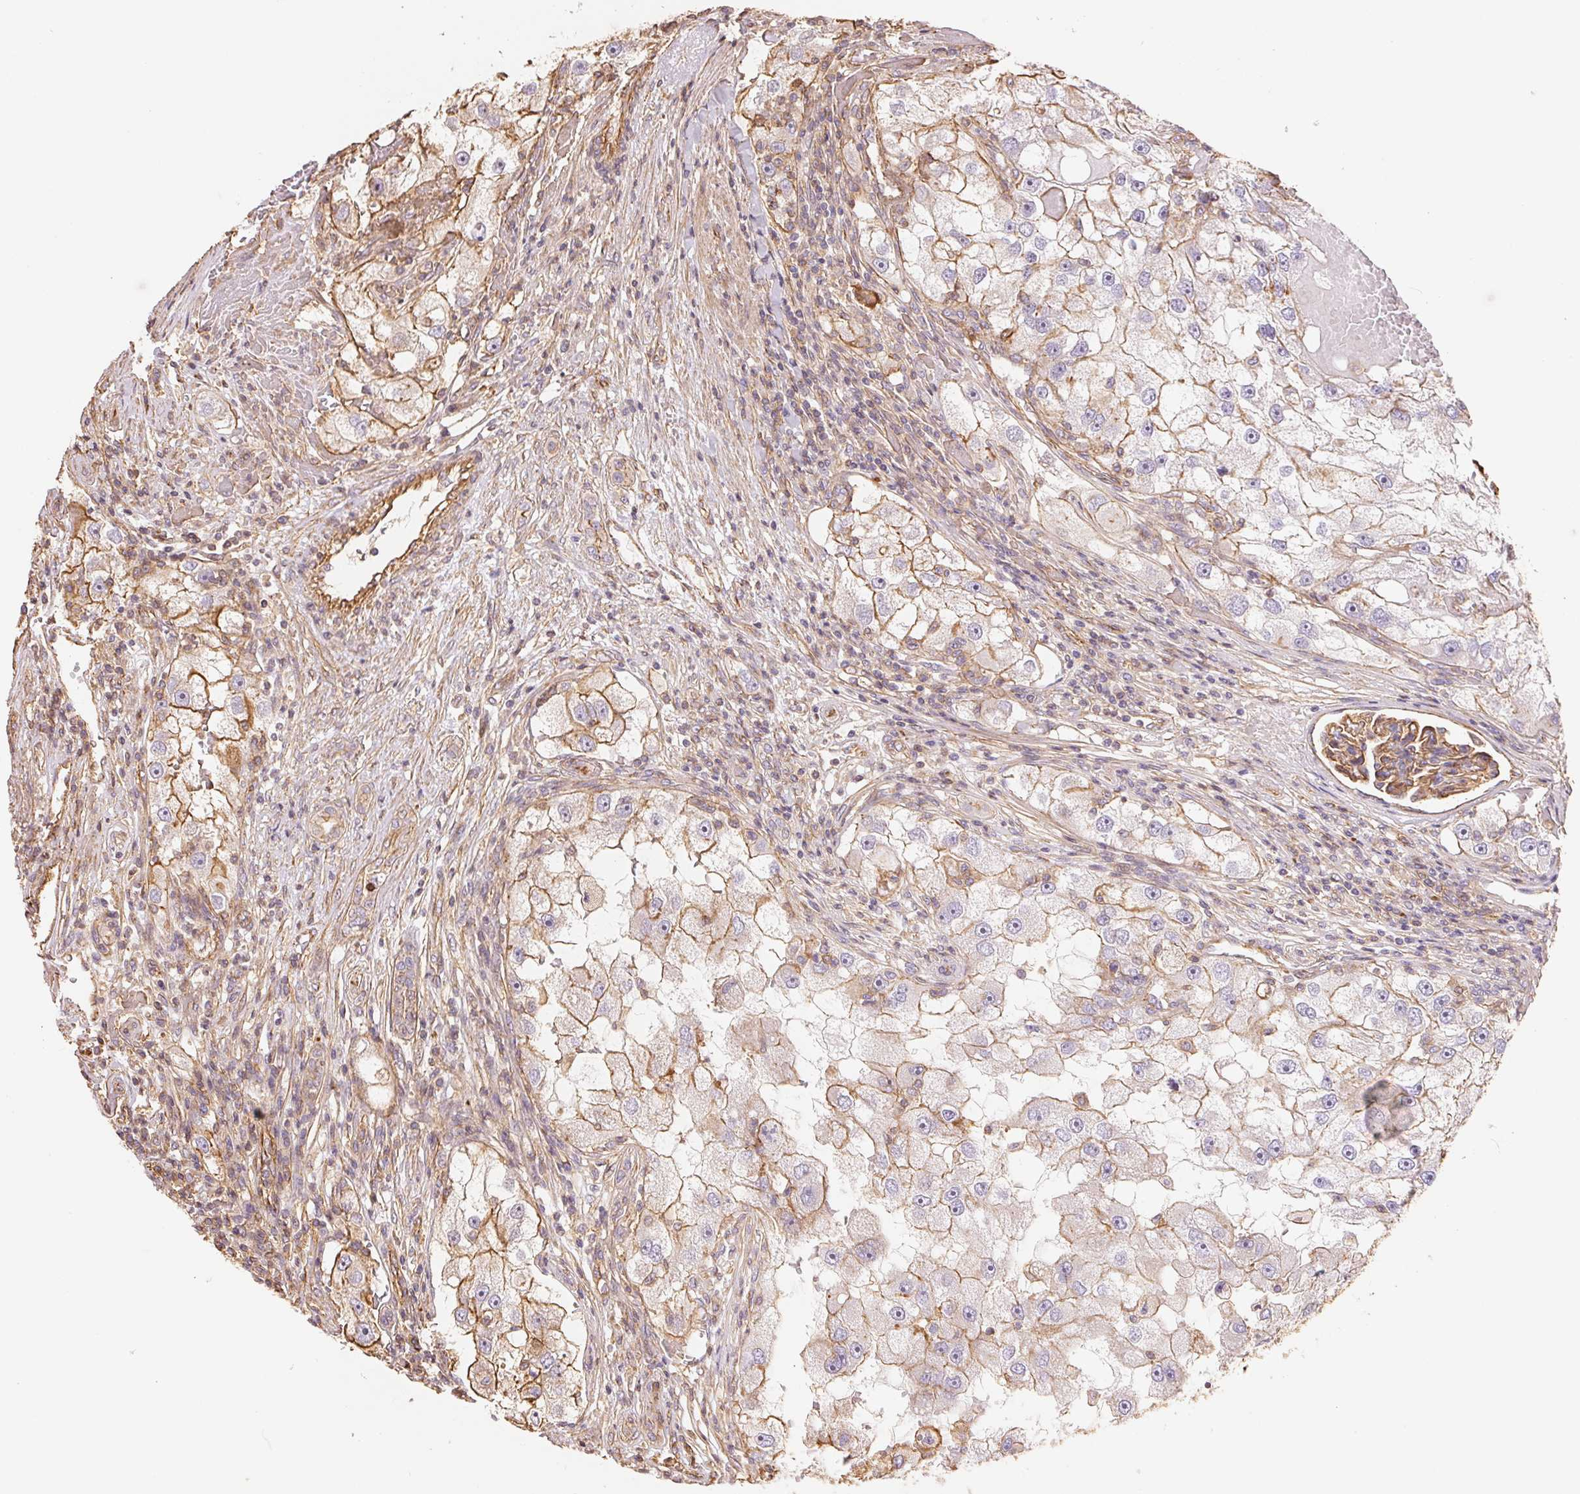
{"staining": {"intensity": "moderate", "quantity": "25%-75%", "location": "cytoplasmic/membranous"}, "tissue": "renal cancer", "cell_type": "Tumor cells", "image_type": "cancer", "snomed": [{"axis": "morphology", "description": "Adenocarcinoma, NOS"}, {"axis": "topography", "description": "Kidney"}], "caption": "DAB immunohistochemical staining of adenocarcinoma (renal) displays moderate cytoplasmic/membranous protein expression in approximately 25%-75% of tumor cells.", "gene": "FRAS1", "patient": {"sex": "male", "age": 63}}